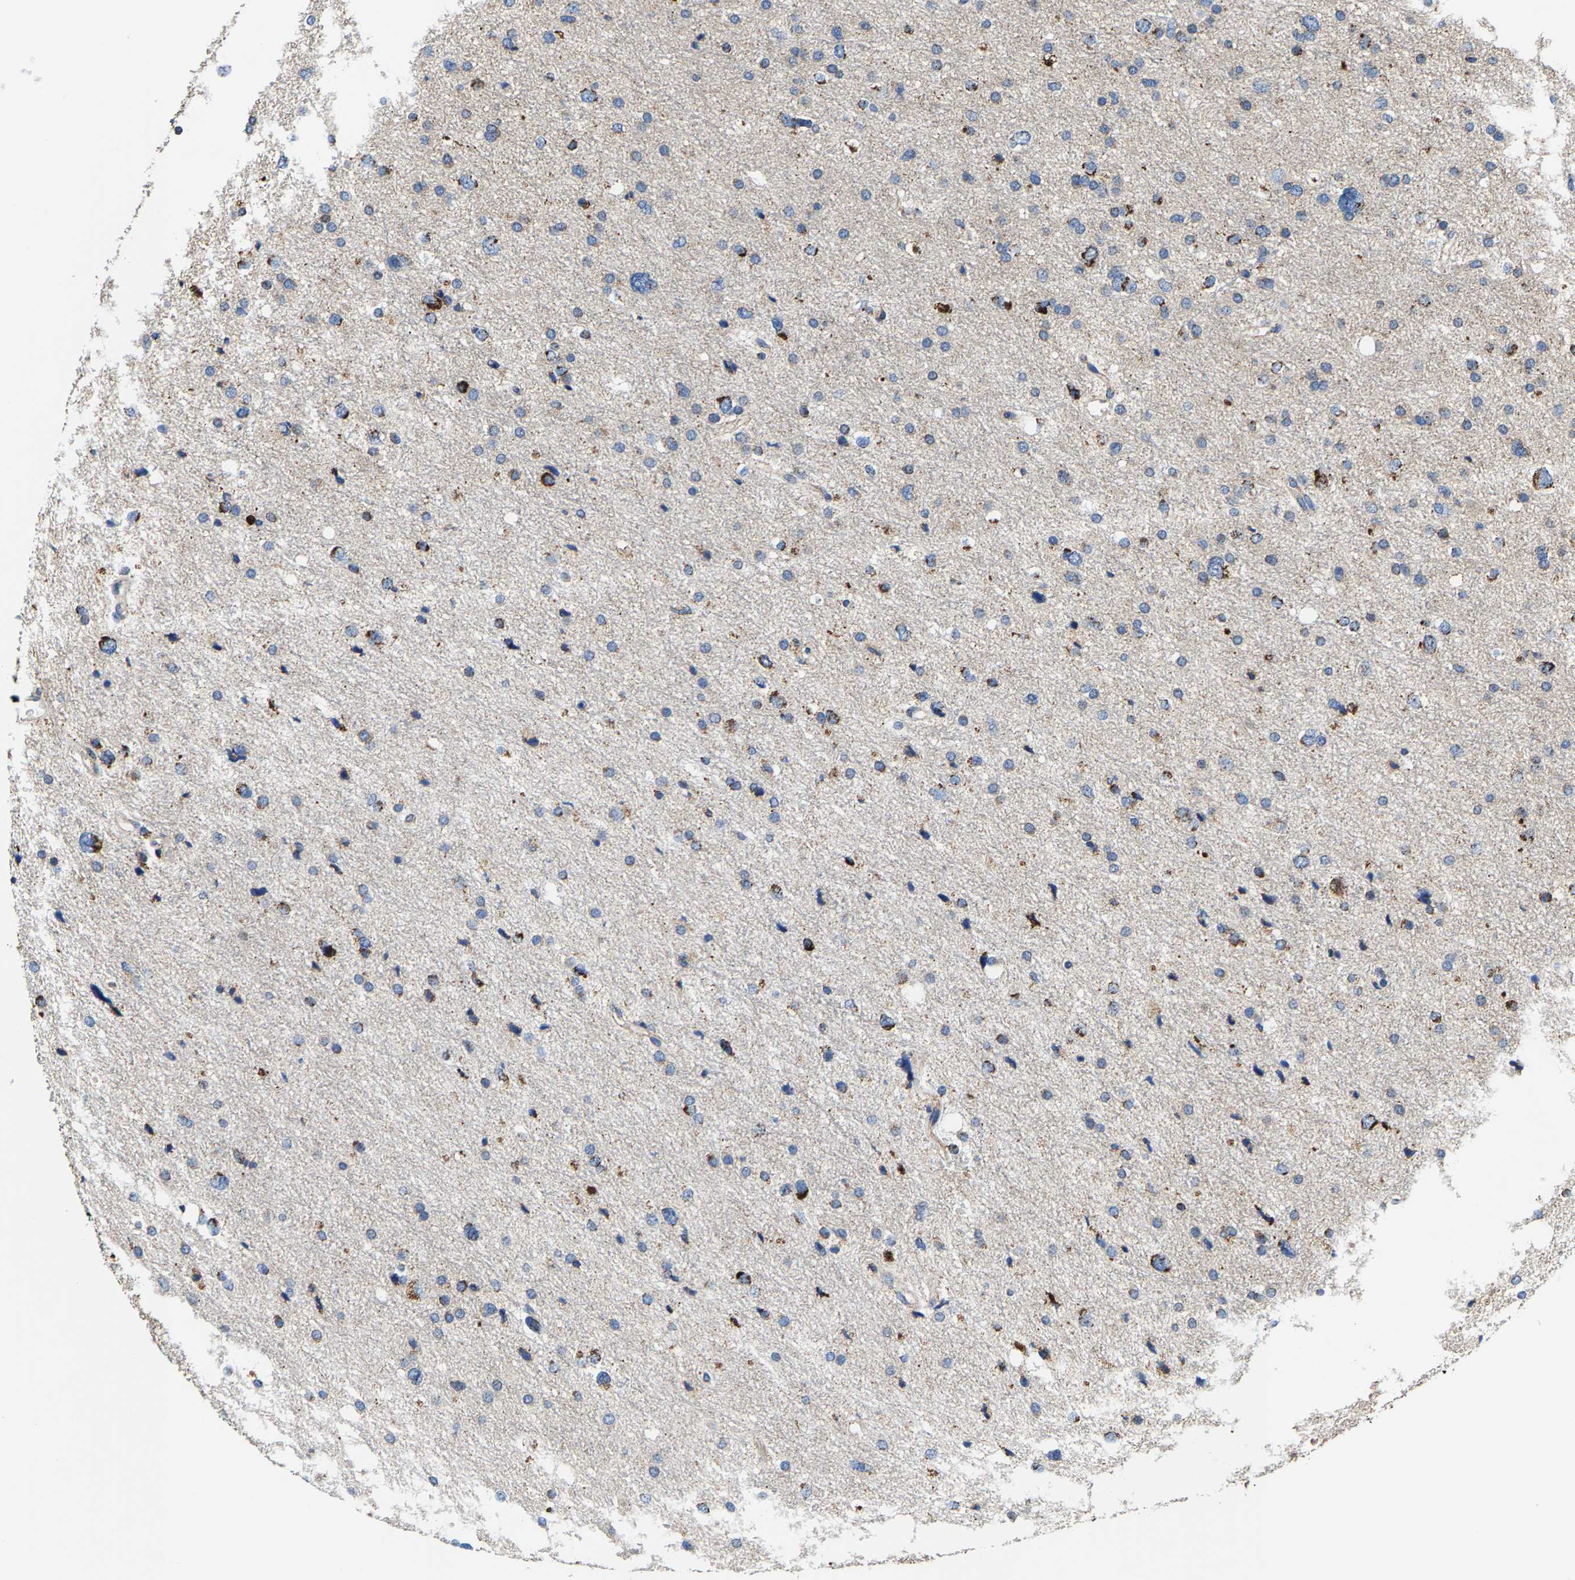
{"staining": {"intensity": "moderate", "quantity": "<25%", "location": "cytoplasmic/membranous"}, "tissue": "glioma", "cell_type": "Tumor cells", "image_type": "cancer", "snomed": [{"axis": "morphology", "description": "Glioma, malignant, Low grade"}, {"axis": "topography", "description": "Brain"}], "caption": "Low-grade glioma (malignant) was stained to show a protein in brown. There is low levels of moderate cytoplasmic/membranous positivity in about <25% of tumor cells.", "gene": "SHMT2", "patient": {"sex": "female", "age": 37}}